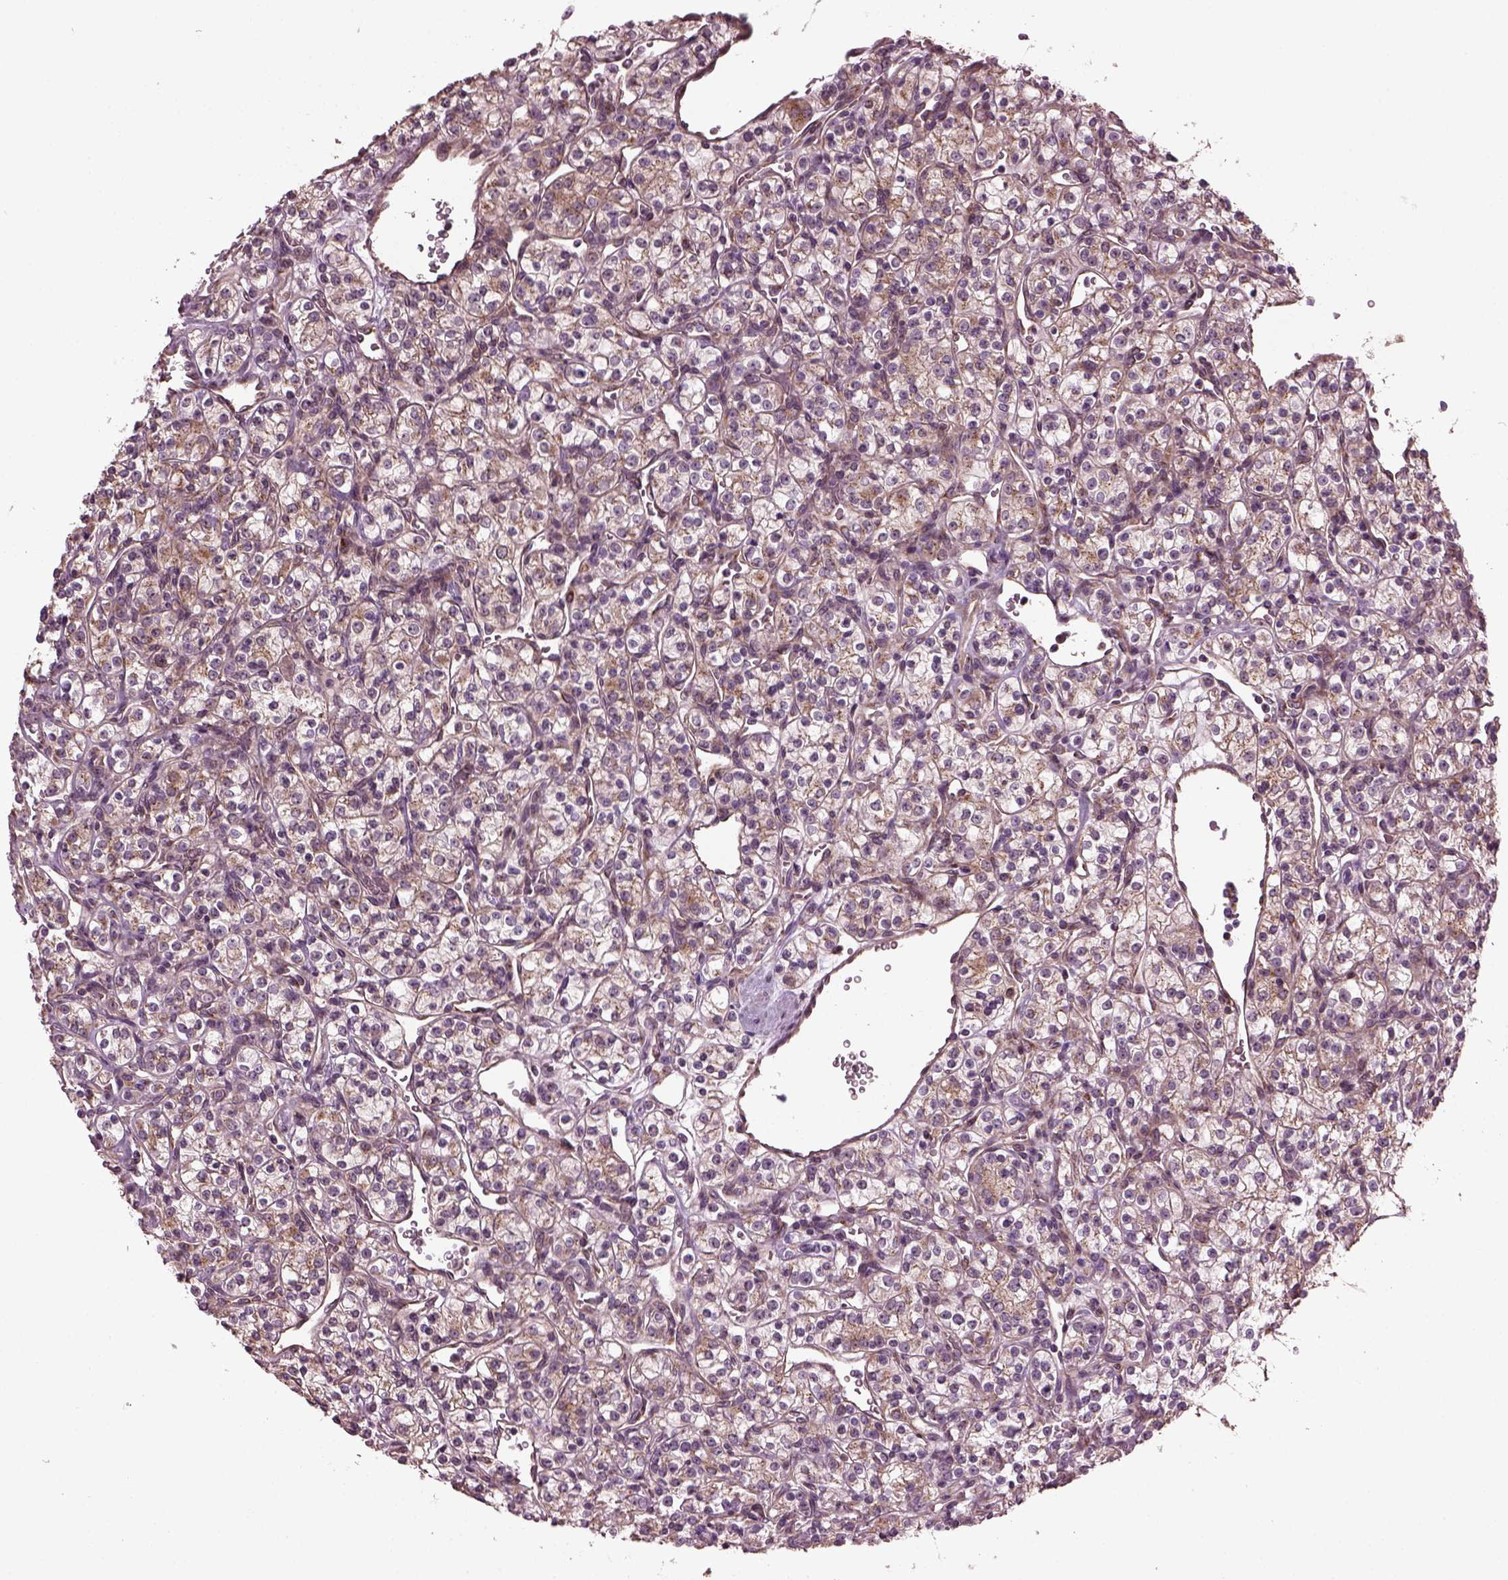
{"staining": {"intensity": "weak", "quantity": "<25%", "location": "cytoplasmic/membranous"}, "tissue": "renal cancer", "cell_type": "Tumor cells", "image_type": "cancer", "snomed": [{"axis": "morphology", "description": "Adenocarcinoma, NOS"}, {"axis": "topography", "description": "Kidney"}], "caption": "Adenocarcinoma (renal) stained for a protein using immunohistochemistry (IHC) reveals no staining tumor cells.", "gene": "RUFY3", "patient": {"sex": "male", "age": 77}}